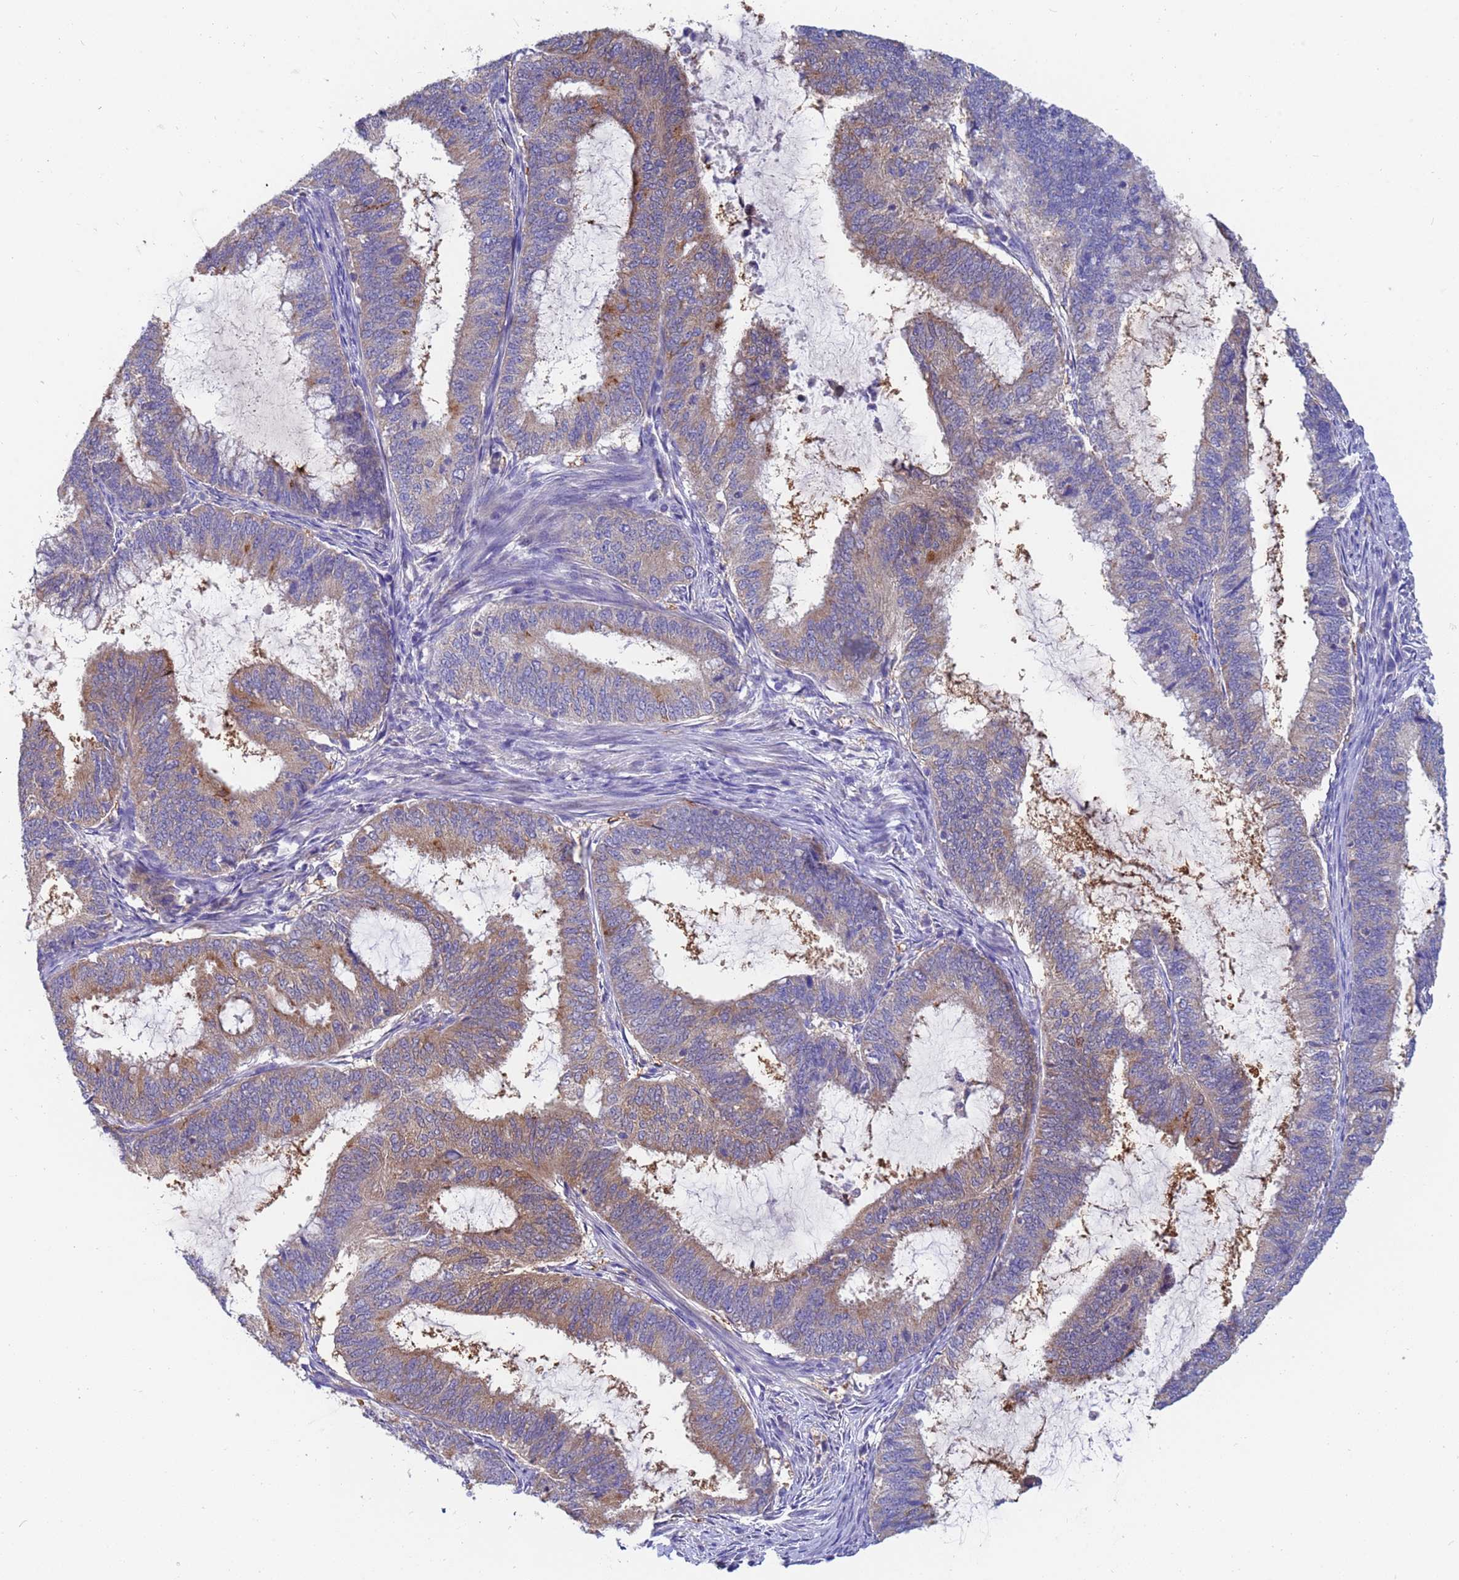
{"staining": {"intensity": "moderate", "quantity": "25%-75%", "location": "cytoplasmic/membranous"}, "tissue": "endometrial cancer", "cell_type": "Tumor cells", "image_type": "cancer", "snomed": [{"axis": "morphology", "description": "Adenocarcinoma, NOS"}, {"axis": "topography", "description": "Endometrium"}], "caption": "An IHC micrograph of tumor tissue is shown. Protein staining in brown labels moderate cytoplasmic/membranous positivity in endometrial cancer (adenocarcinoma) within tumor cells. The staining was performed using DAB, with brown indicating positive protein expression. Nuclei are stained blue with hematoxylin.", "gene": "TTLL11", "patient": {"sex": "female", "age": 51}}